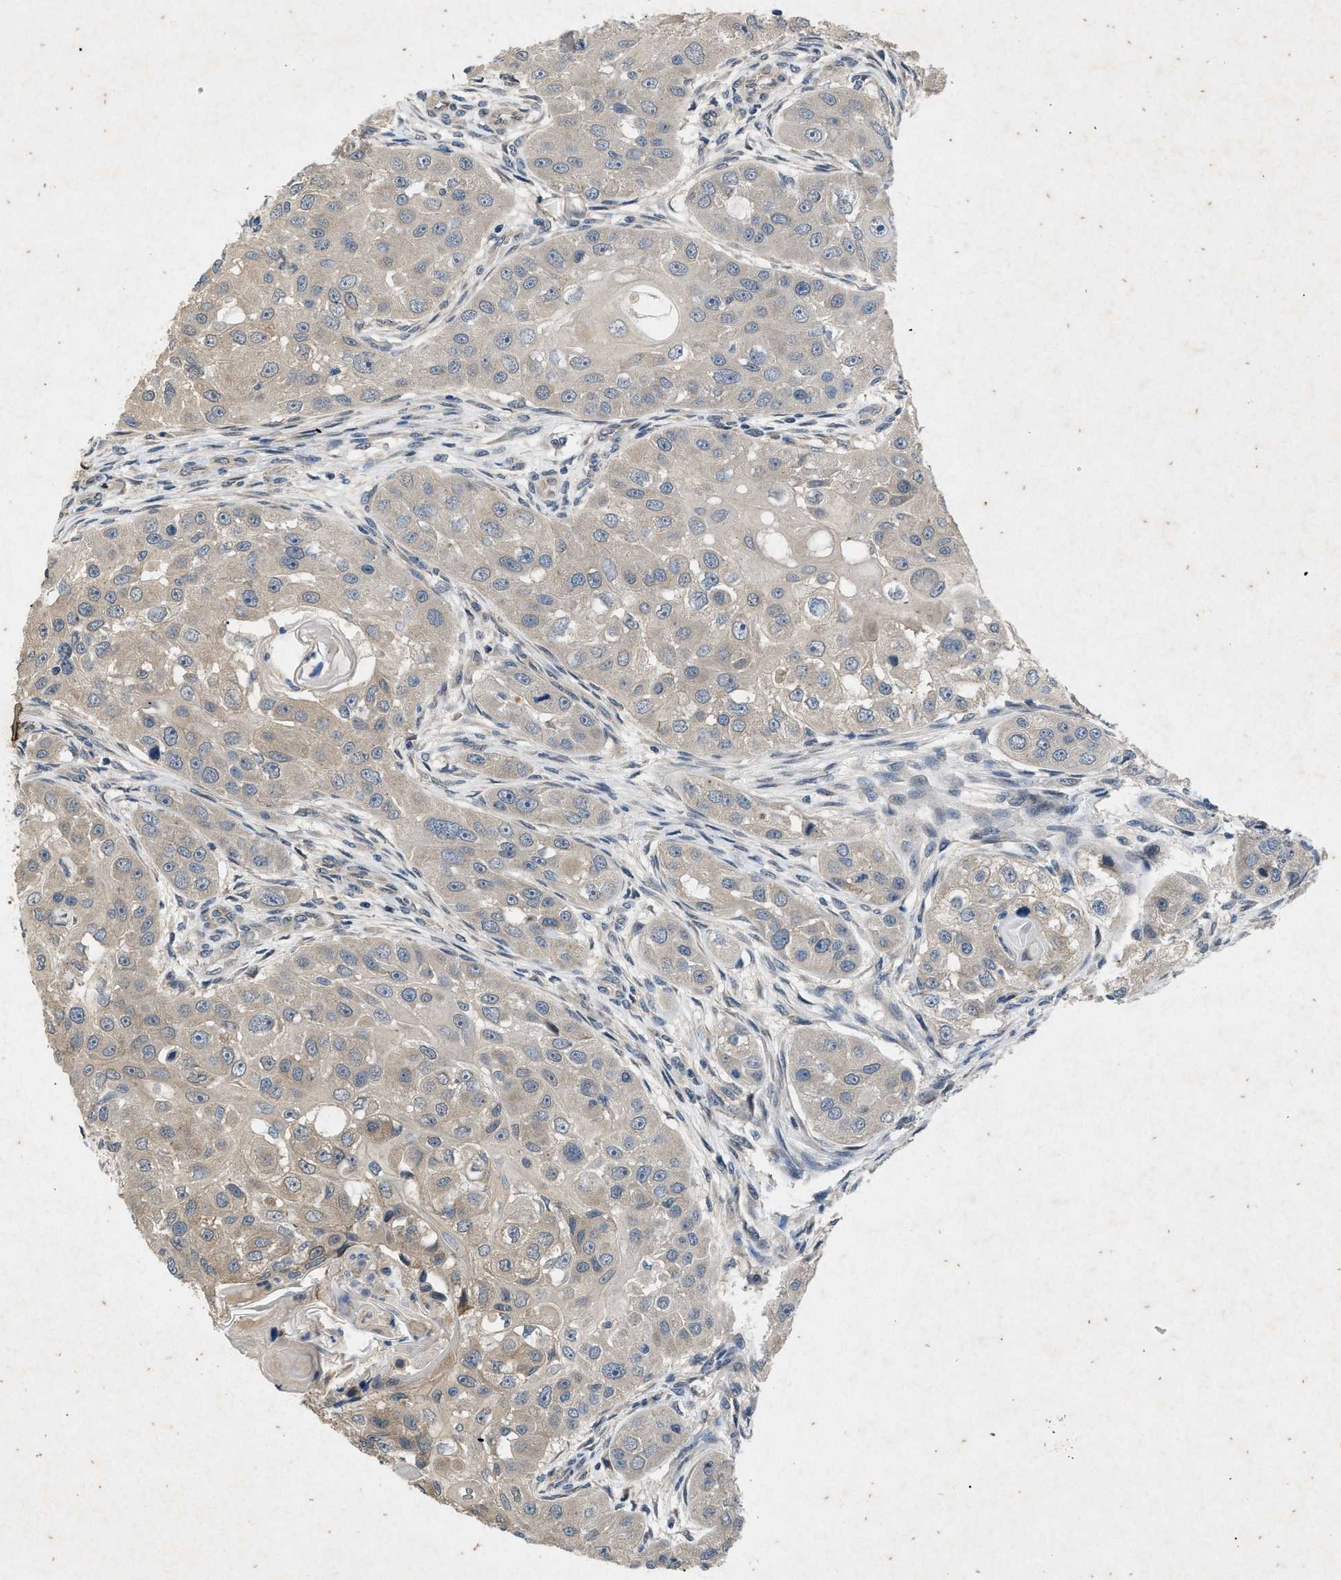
{"staining": {"intensity": "negative", "quantity": "none", "location": "none"}, "tissue": "head and neck cancer", "cell_type": "Tumor cells", "image_type": "cancer", "snomed": [{"axis": "morphology", "description": "Normal tissue, NOS"}, {"axis": "morphology", "description": "Squamous cell carcinoma, NOS"}, {"axis": "topography", "description": "Skeletal muscle"}, {"axis": "topography", "description": "Head-Neck"}], "caption": "Micrograph shows no significant protein positivity in tumor cells of head and neck cancer.", "gene": "PRKG2", "patient": {"sex": "male", "age": 51}}